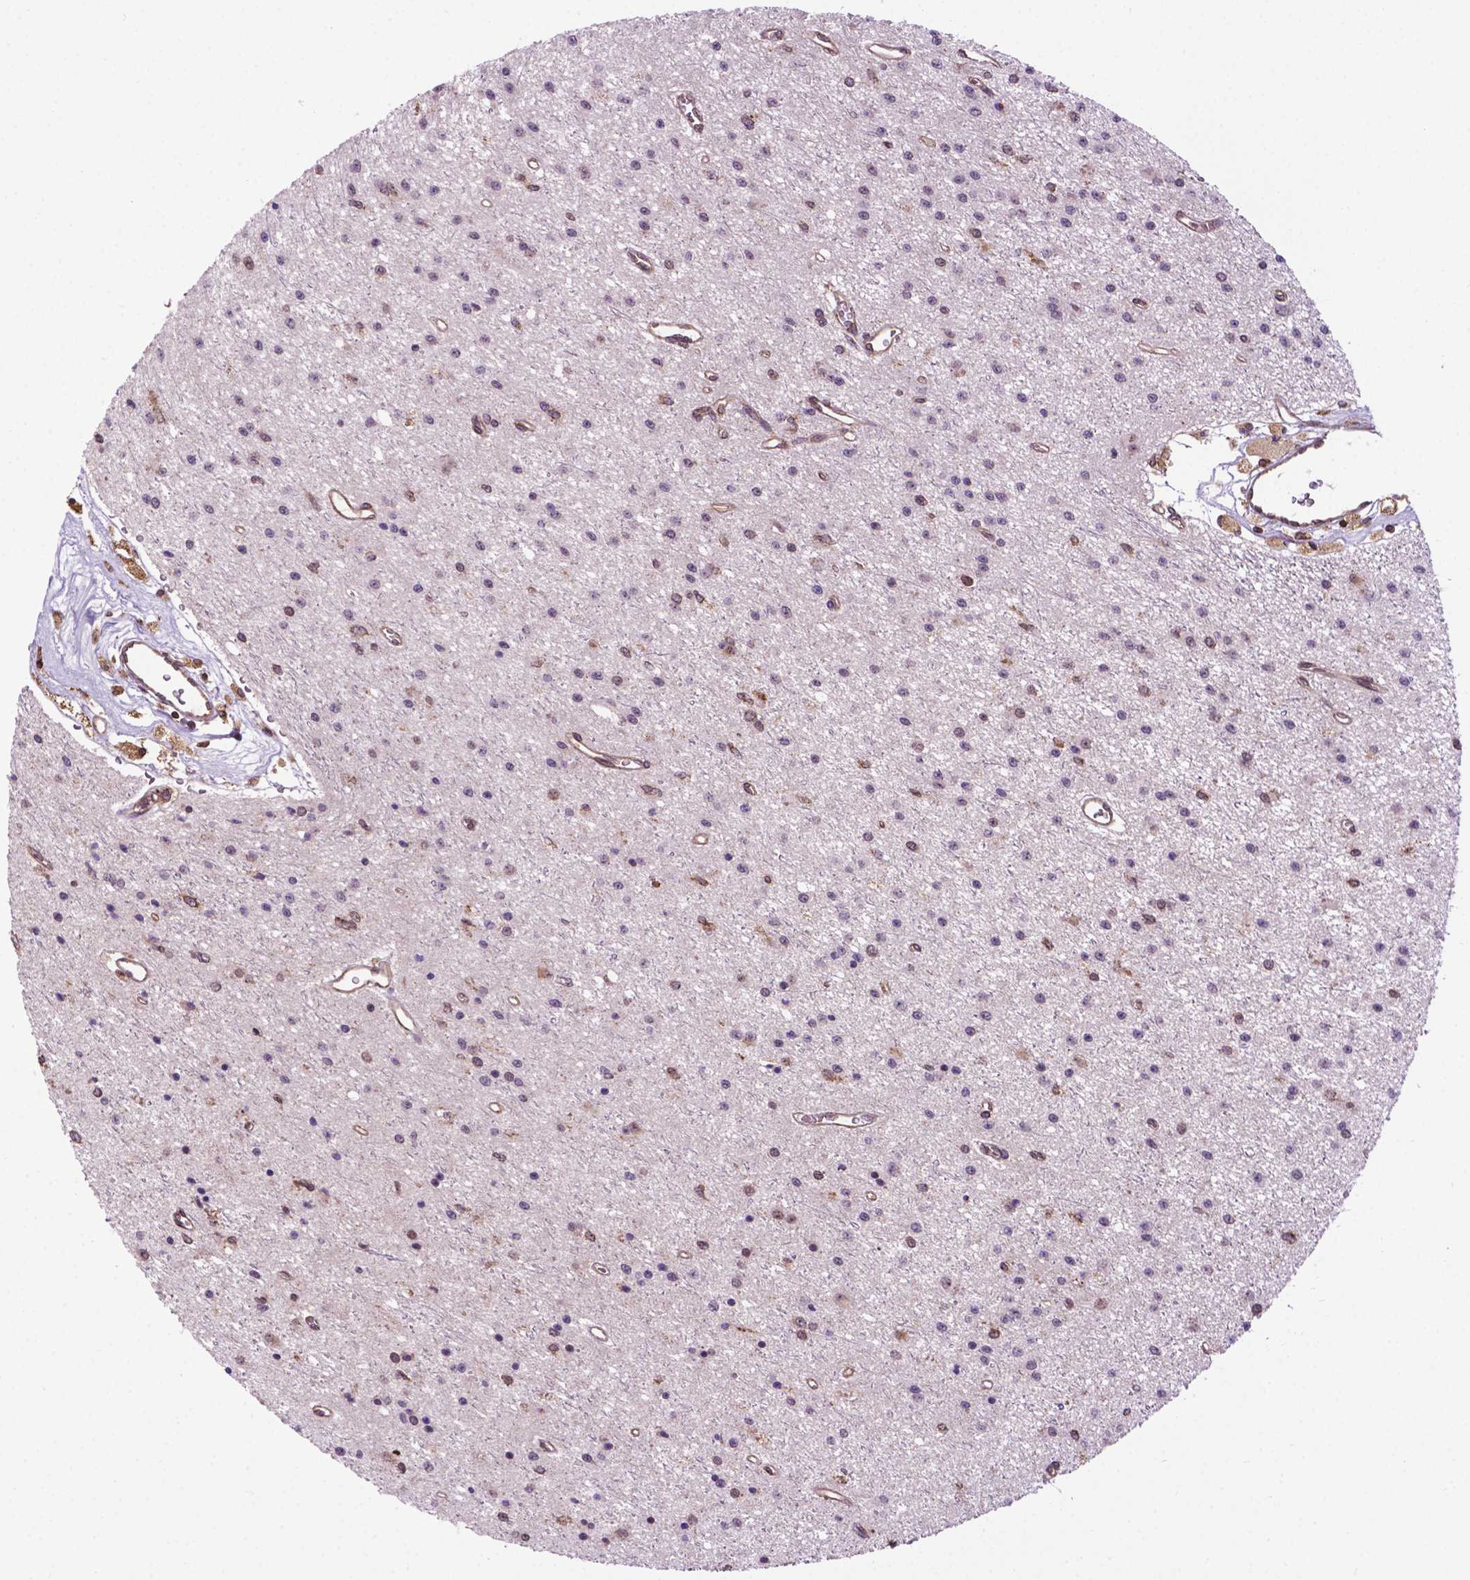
{"staining": {"intensity": "weak", "quantity": "<25%", "location": "cytoplasmic/membranous"}, "tissue": "glioma", "cell_type": "Tumor cells", "image_type": "cancer", "snomed": [{"axis": "morphology", "description": "Glioma, malignant, Low grade"}, {"axis": "topography", "description": "Brain"}], "caption": "This histopathology image is of glioma stained with immunohistochemistry to label a protein in brown with the nuclei are counter-stained blue. There is no positivity in tumor cells. (DAB (3,3'-diaminobenzidine) immunohistochemistry with hematoxylin counter stain).", "gene": "GANAB", "patient": {"sex": "female", "age": 45}}